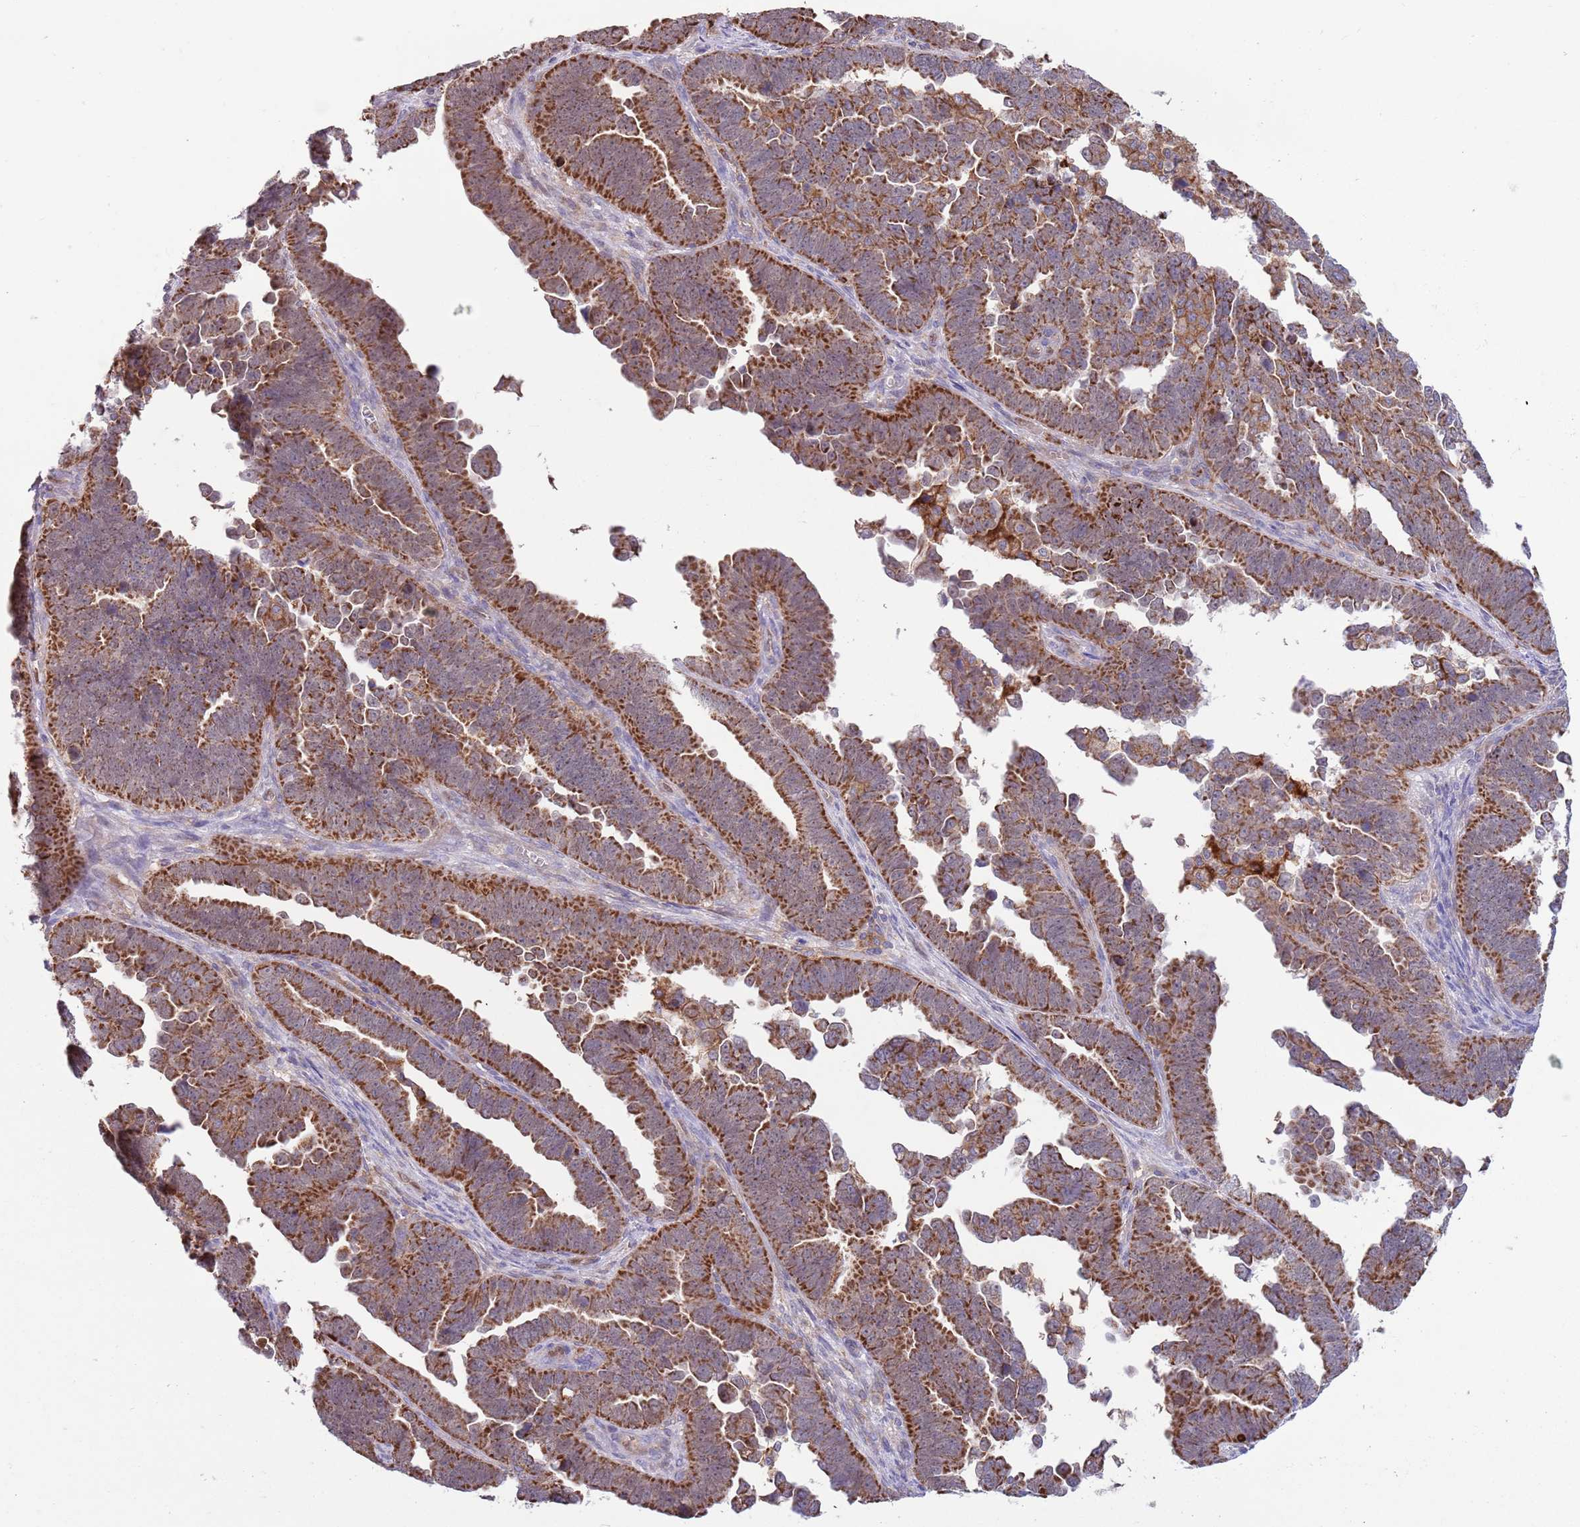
{"staining": {"intensity": "strong", "quantity": ">75%", "location": "cytoplasmic/membranous"}, "tissue": "endometrial cancer", "cell_type": "Tumor cells", "image_type": "cancer", "snomed": [{"axis": "morphology", "description": "Adenocarcinoma, NOS"}, {"axis": "topography", "description": "Endometrium"}], "caption": "High-power microscopy captured an immunohistochemistry image of endometrial cancer, revealing strong cytoplasmic/membranous positivity in approximately >75% of tumor cells.", "gene": "DDT", "patient": {"sex": "female", "age": 75}}